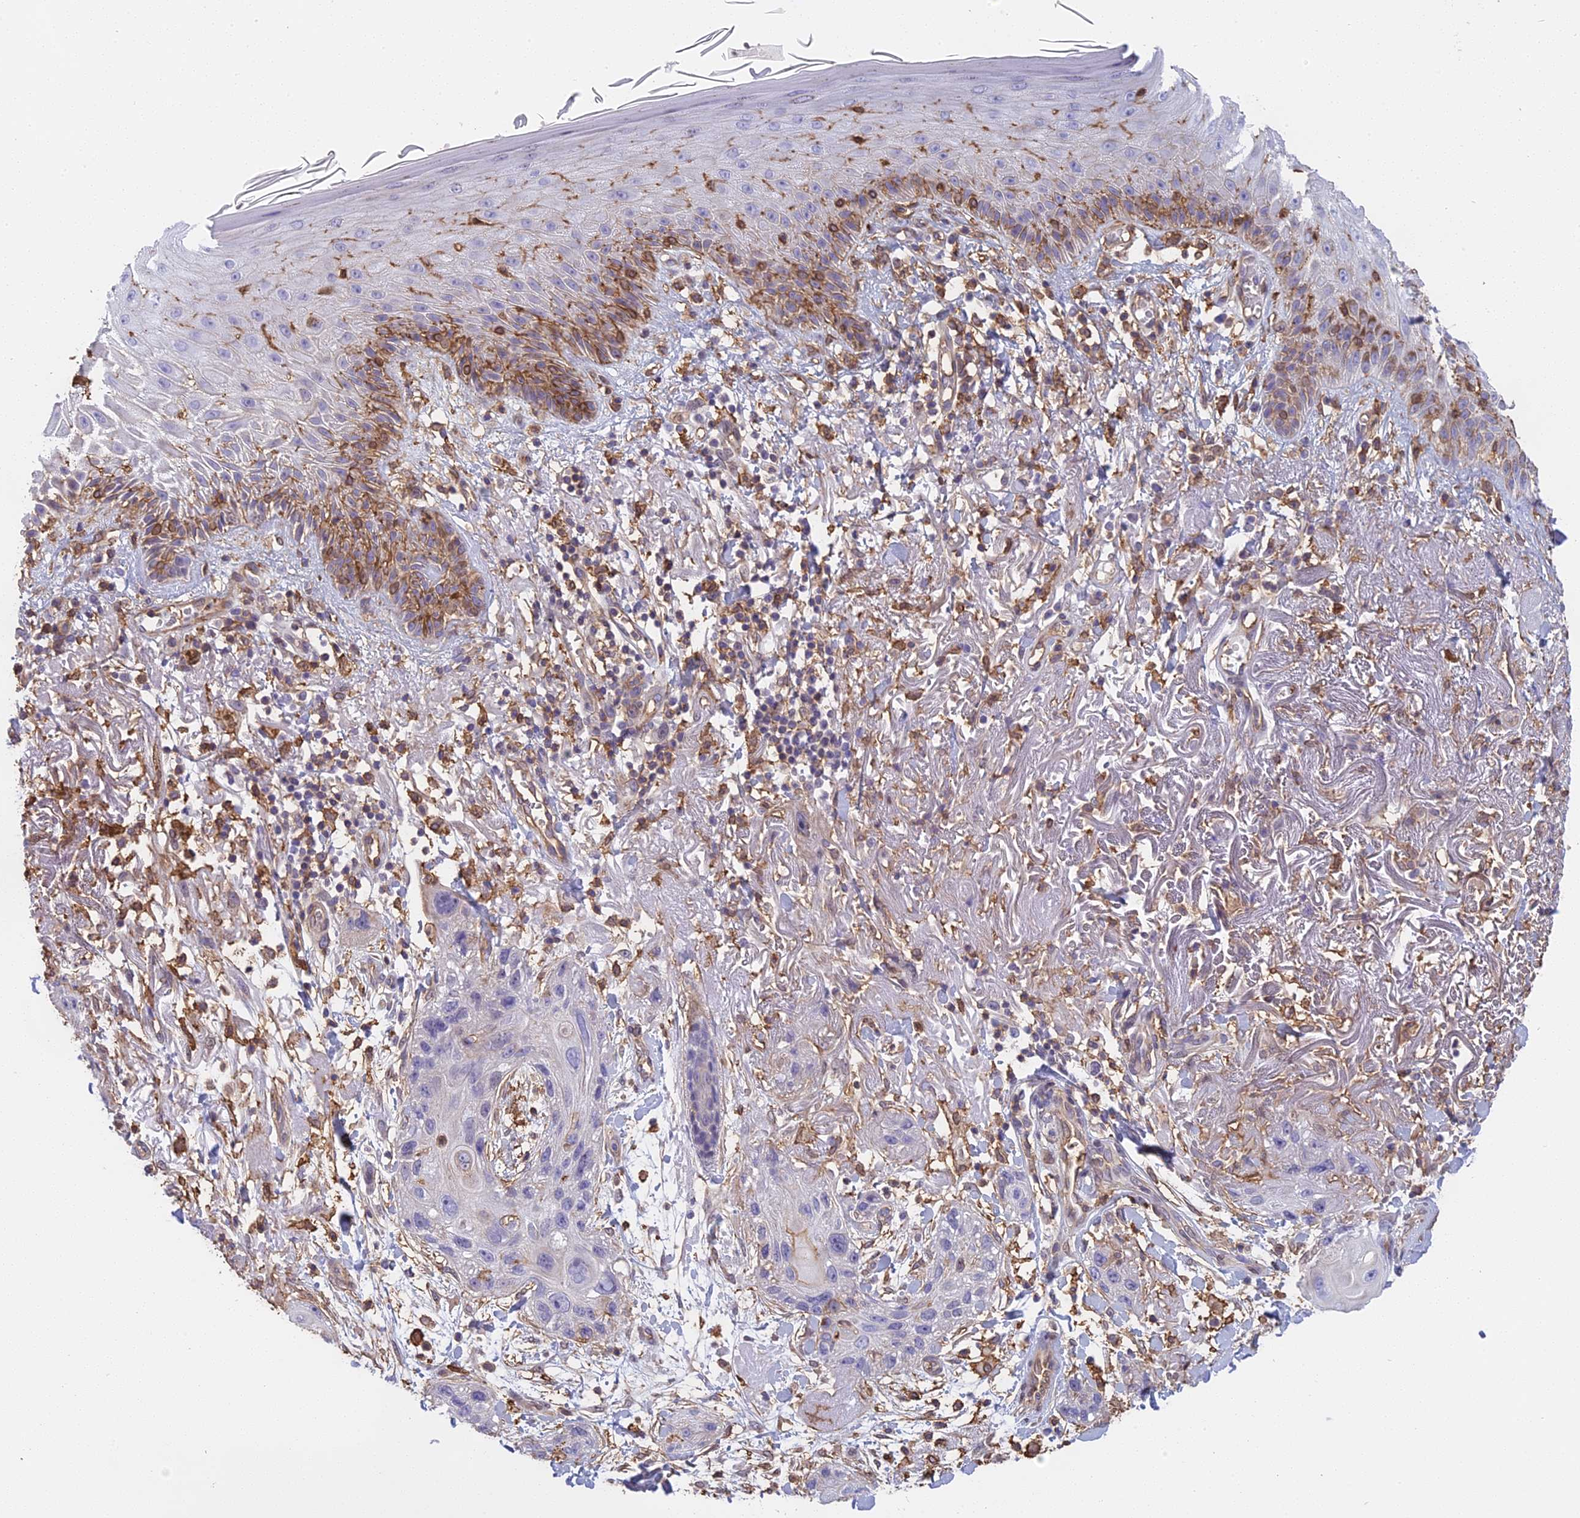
{"staining": {"intensity": "negative", "quantity": "none", "location": "none"}, "tissue": "skin cancer", "cell_type": "Tumor cells", "image_type": "cancer", "snomed": [{"axis": "morphology", "description": "Normal tissue, NOS"}, {"axis": "morphology", "description": "Squamous cell carcinoma, NOS"}, {"axis": "topography", "description": "Skin"}], "caption": "Immunohistochemistry (IHC) of human squamous cell carcinoma (skin) reveals no expression in tumor cells.", "gene": "TMEM255B", "patient": {"sex": "male", "age": 72}}